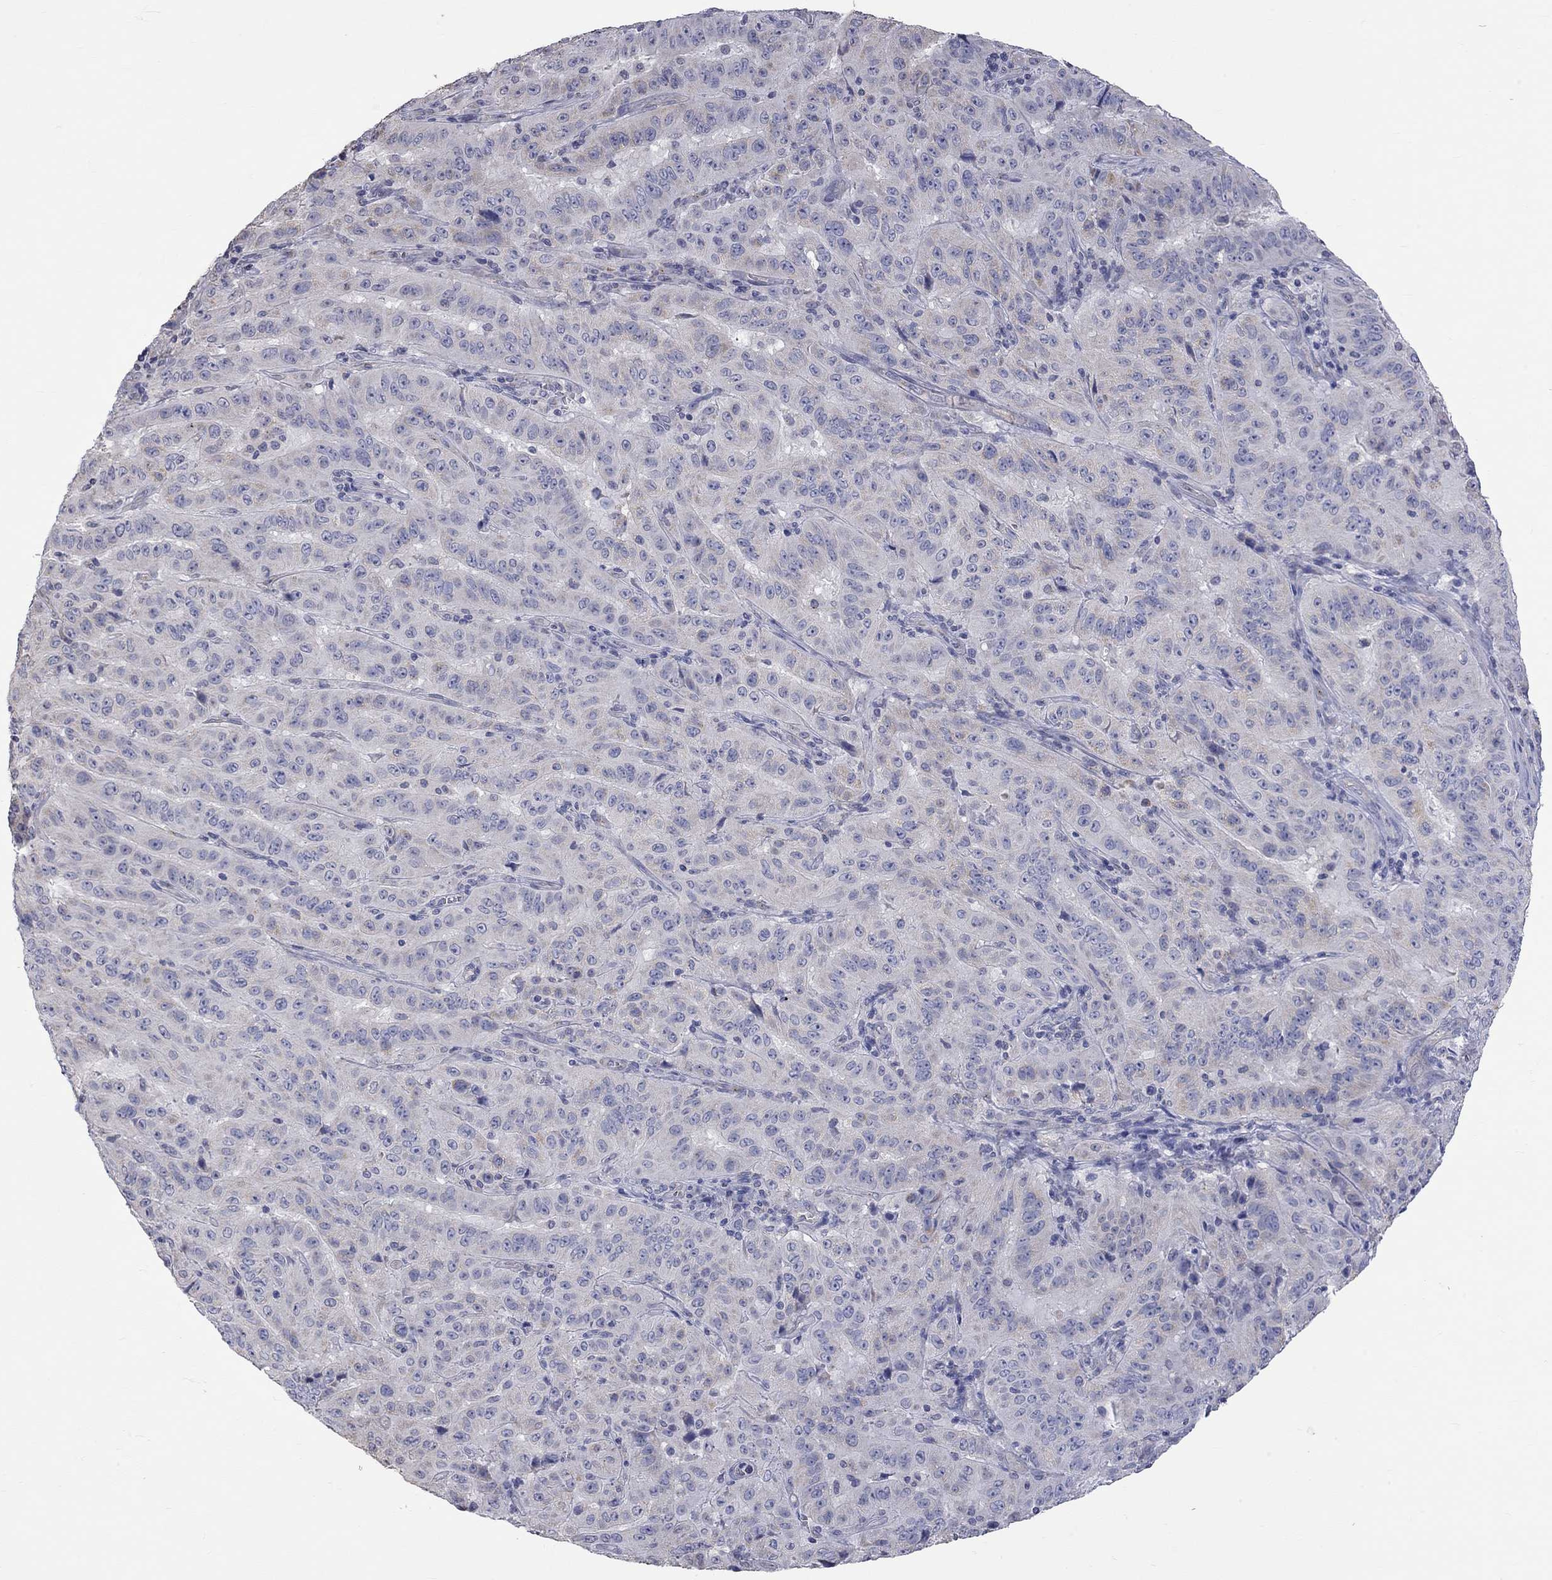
{"staining": {"intensity": "negative", "quantity": "none", "location": "none"}, "tissue": "pancreatic cancer", "cell_type": "Tumor cells", "image_type": "cancer", "snomed": [{"axis": "morphology", "description": "Adenocarcinoma, NOS"}, {"axis": "topography", "description": "Pancreas"}], "caption": "Immunohistochemistry (IHC) of pancreatic cancer (adenocarcinoma) exhibits no staining in tumor cells.", "gene": "OPRK1", "patient": {"sex": "male", "age": 63}}